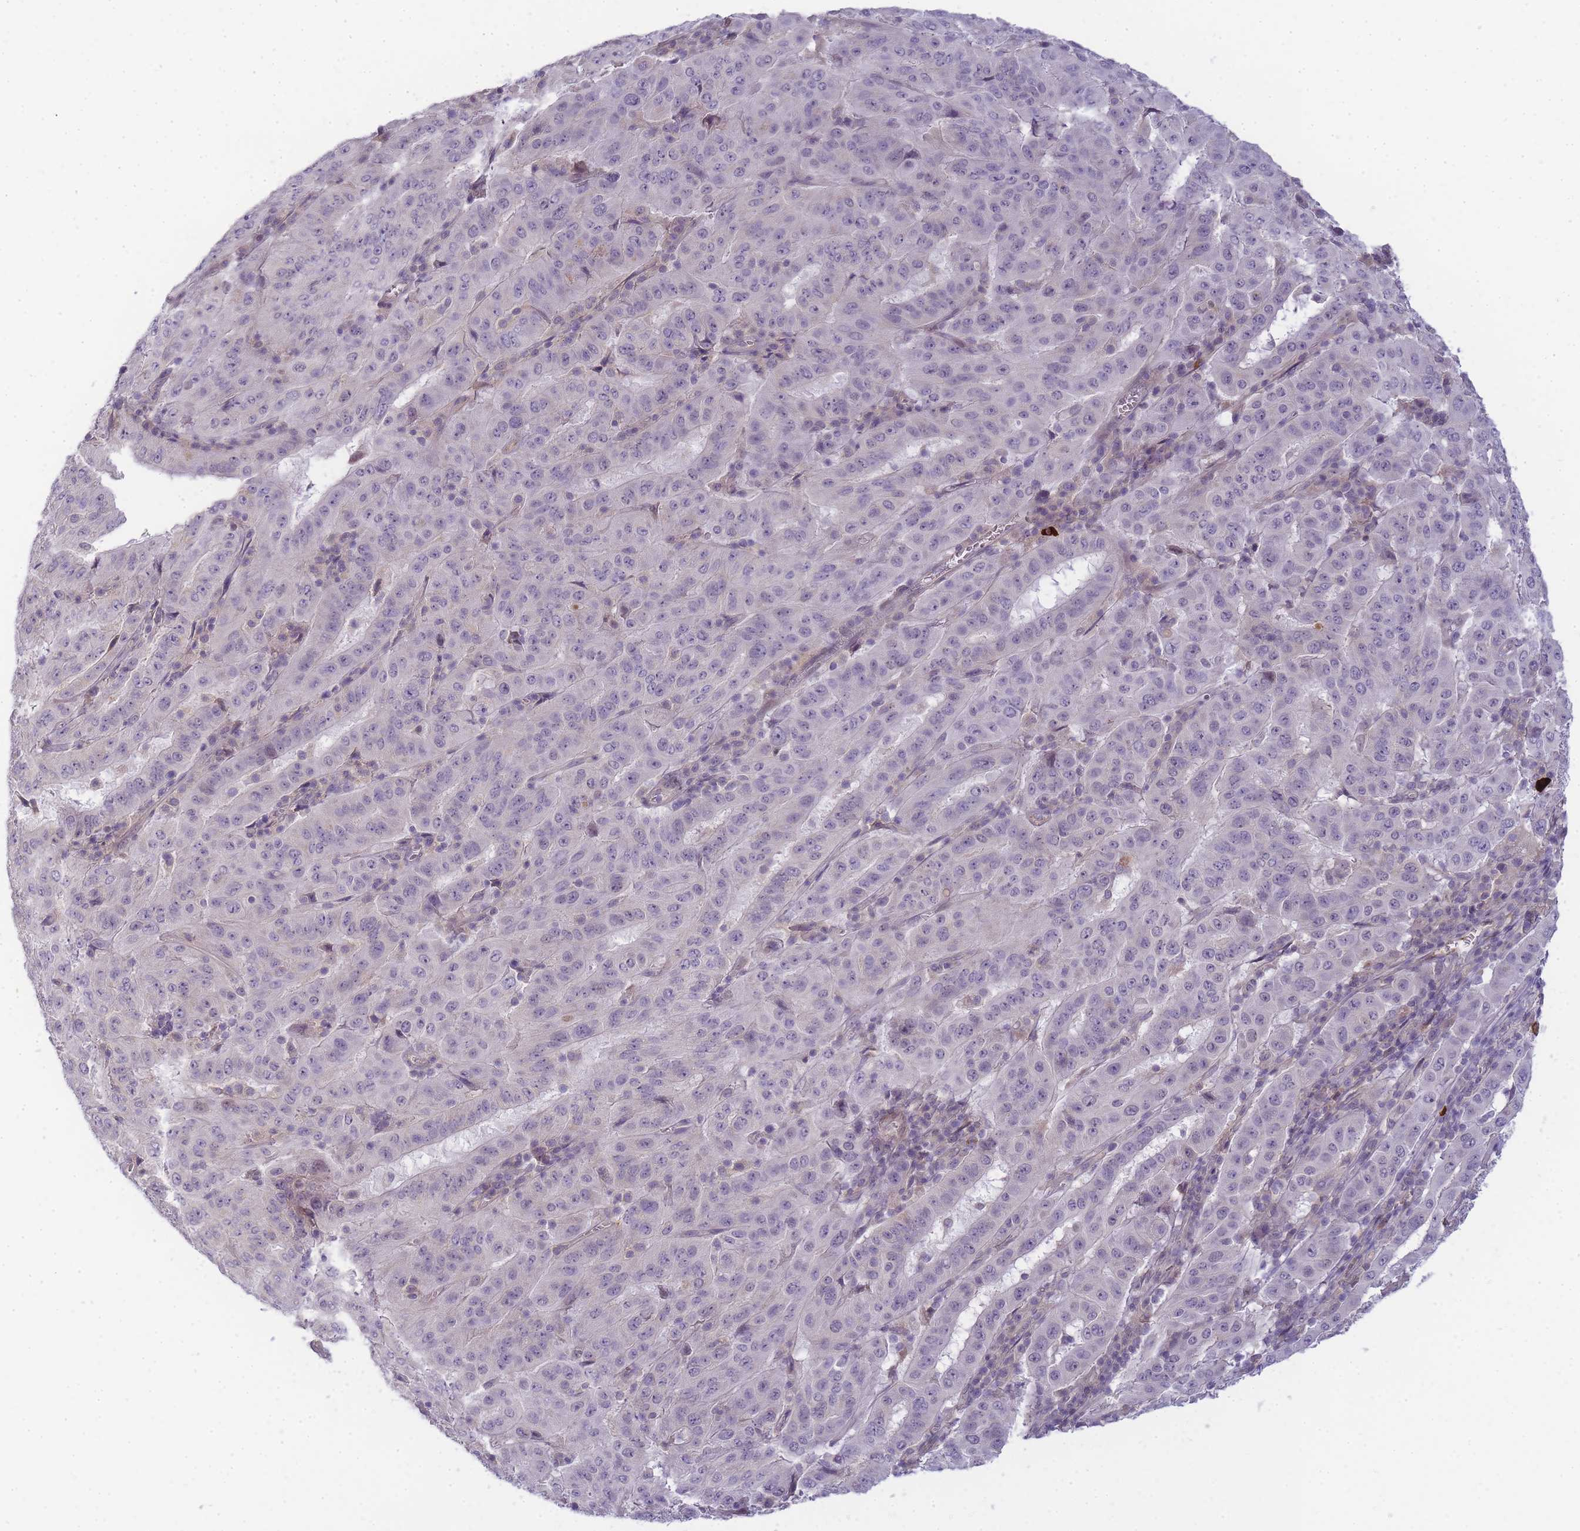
{"staining": {"intensity": "negative", "quantity": "none", "location": "none"}, "tissue": "pancreatic cancer", "cell_type": "Tumor cells", "image_type": "cancer", "snomed": [{"axis": "morphology", "description": "Adenocarcinoma, NOS"}, {"axis": "topography", "description": "Pancreas"}], "caption": "Immunohistochemistry photomicrograph of human pancreatic adenocarcinoma stained for a protein (brown), which shows no positivity in tumor cells.", "gene": "RRAD", "patient": {"sex": "male", "age": 63}}